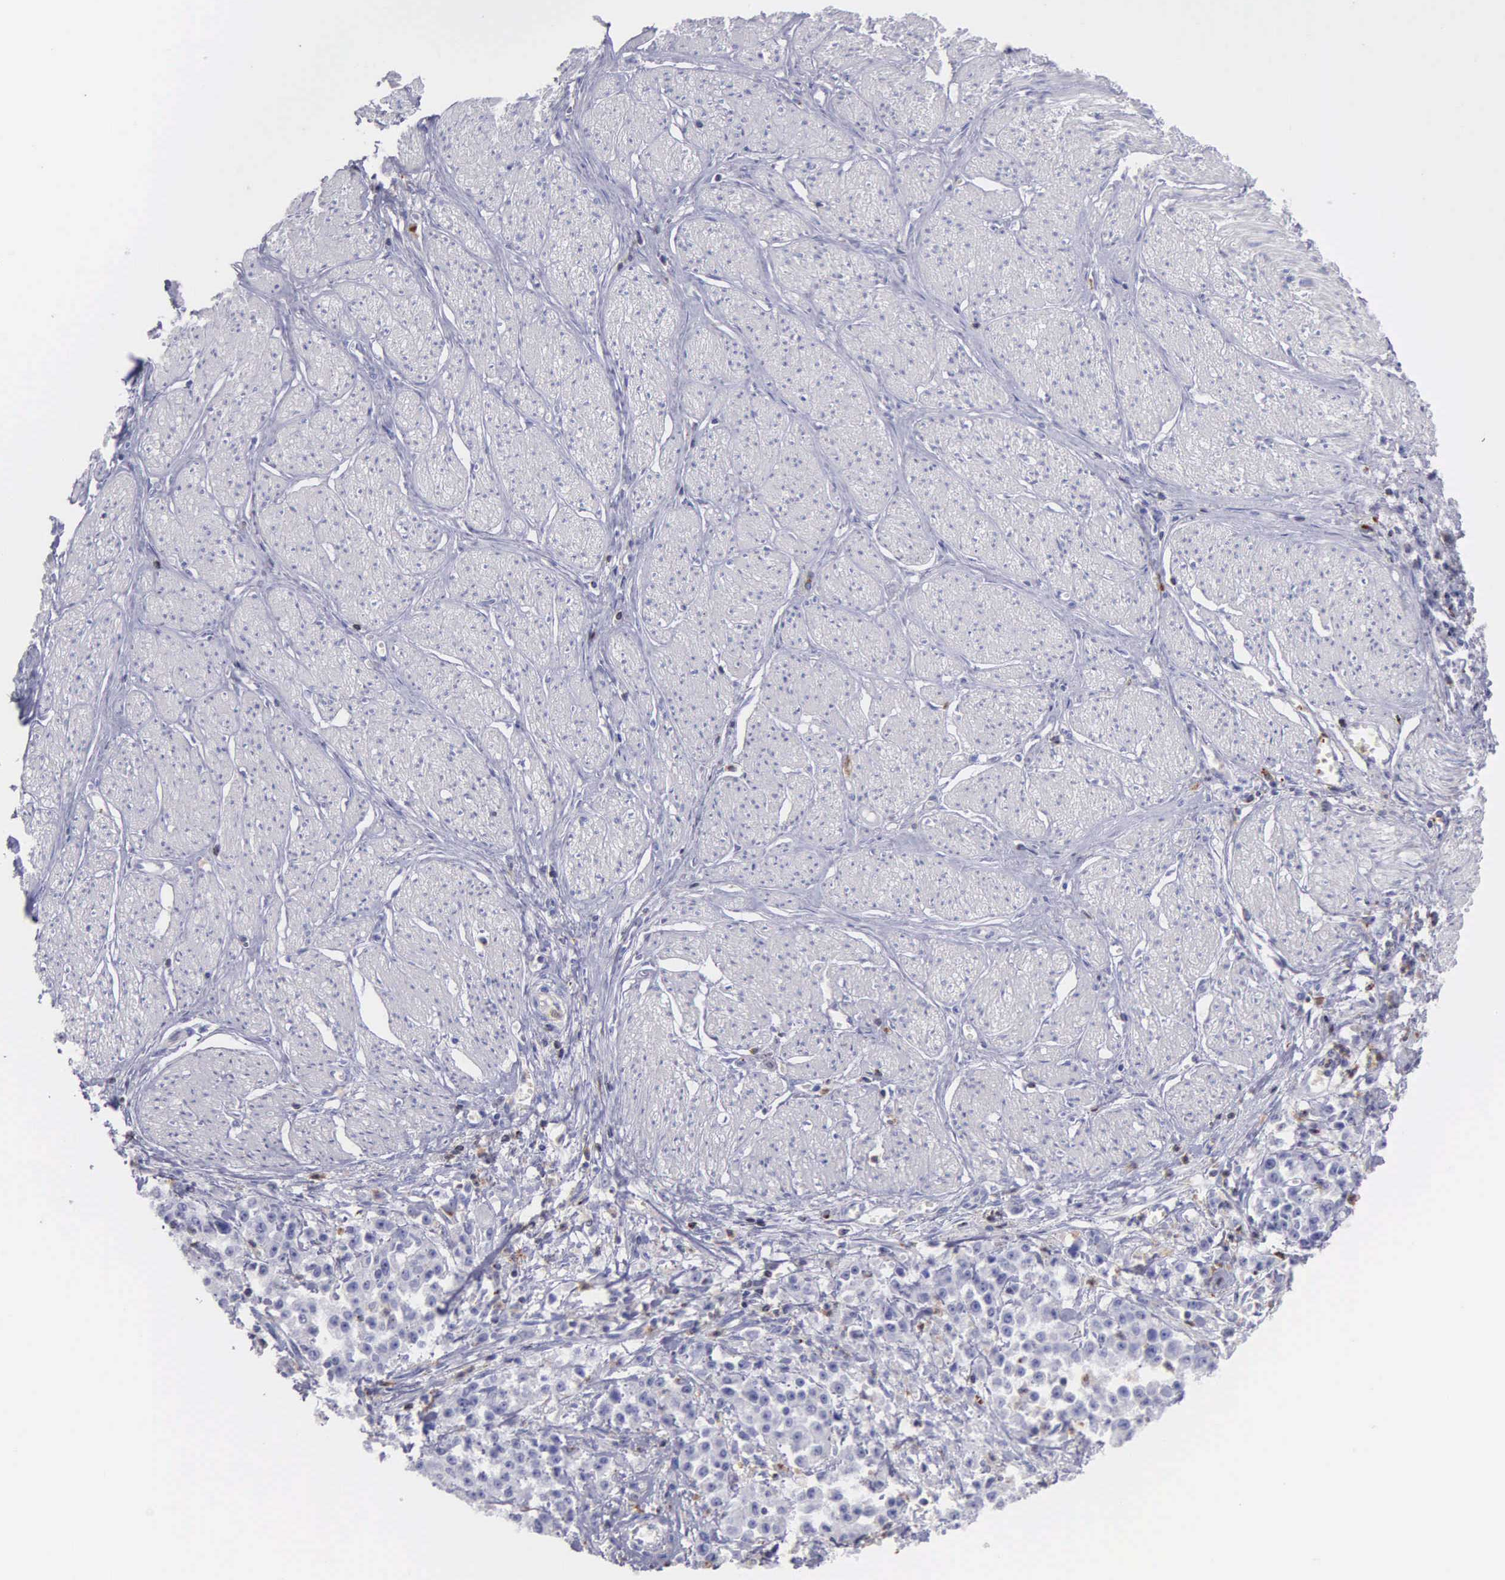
{"staining": {"intensity": "negative", "quantity": "none", "location": "none"}, "tissue": "stomach cancer", "cell_type": "Tumor cells", "image_type": "cancer", "snomed": [{"axis": "morphology", "description": "Adenocarcinoma, NOS"}, {"axis": "topography", "description": "Stomach"}], "caption": "The image shows no staining of tumor cells in stomach adenocarcinoma.", "gene": "SRGN", "patient": {"sex": "male", "age": 72}}